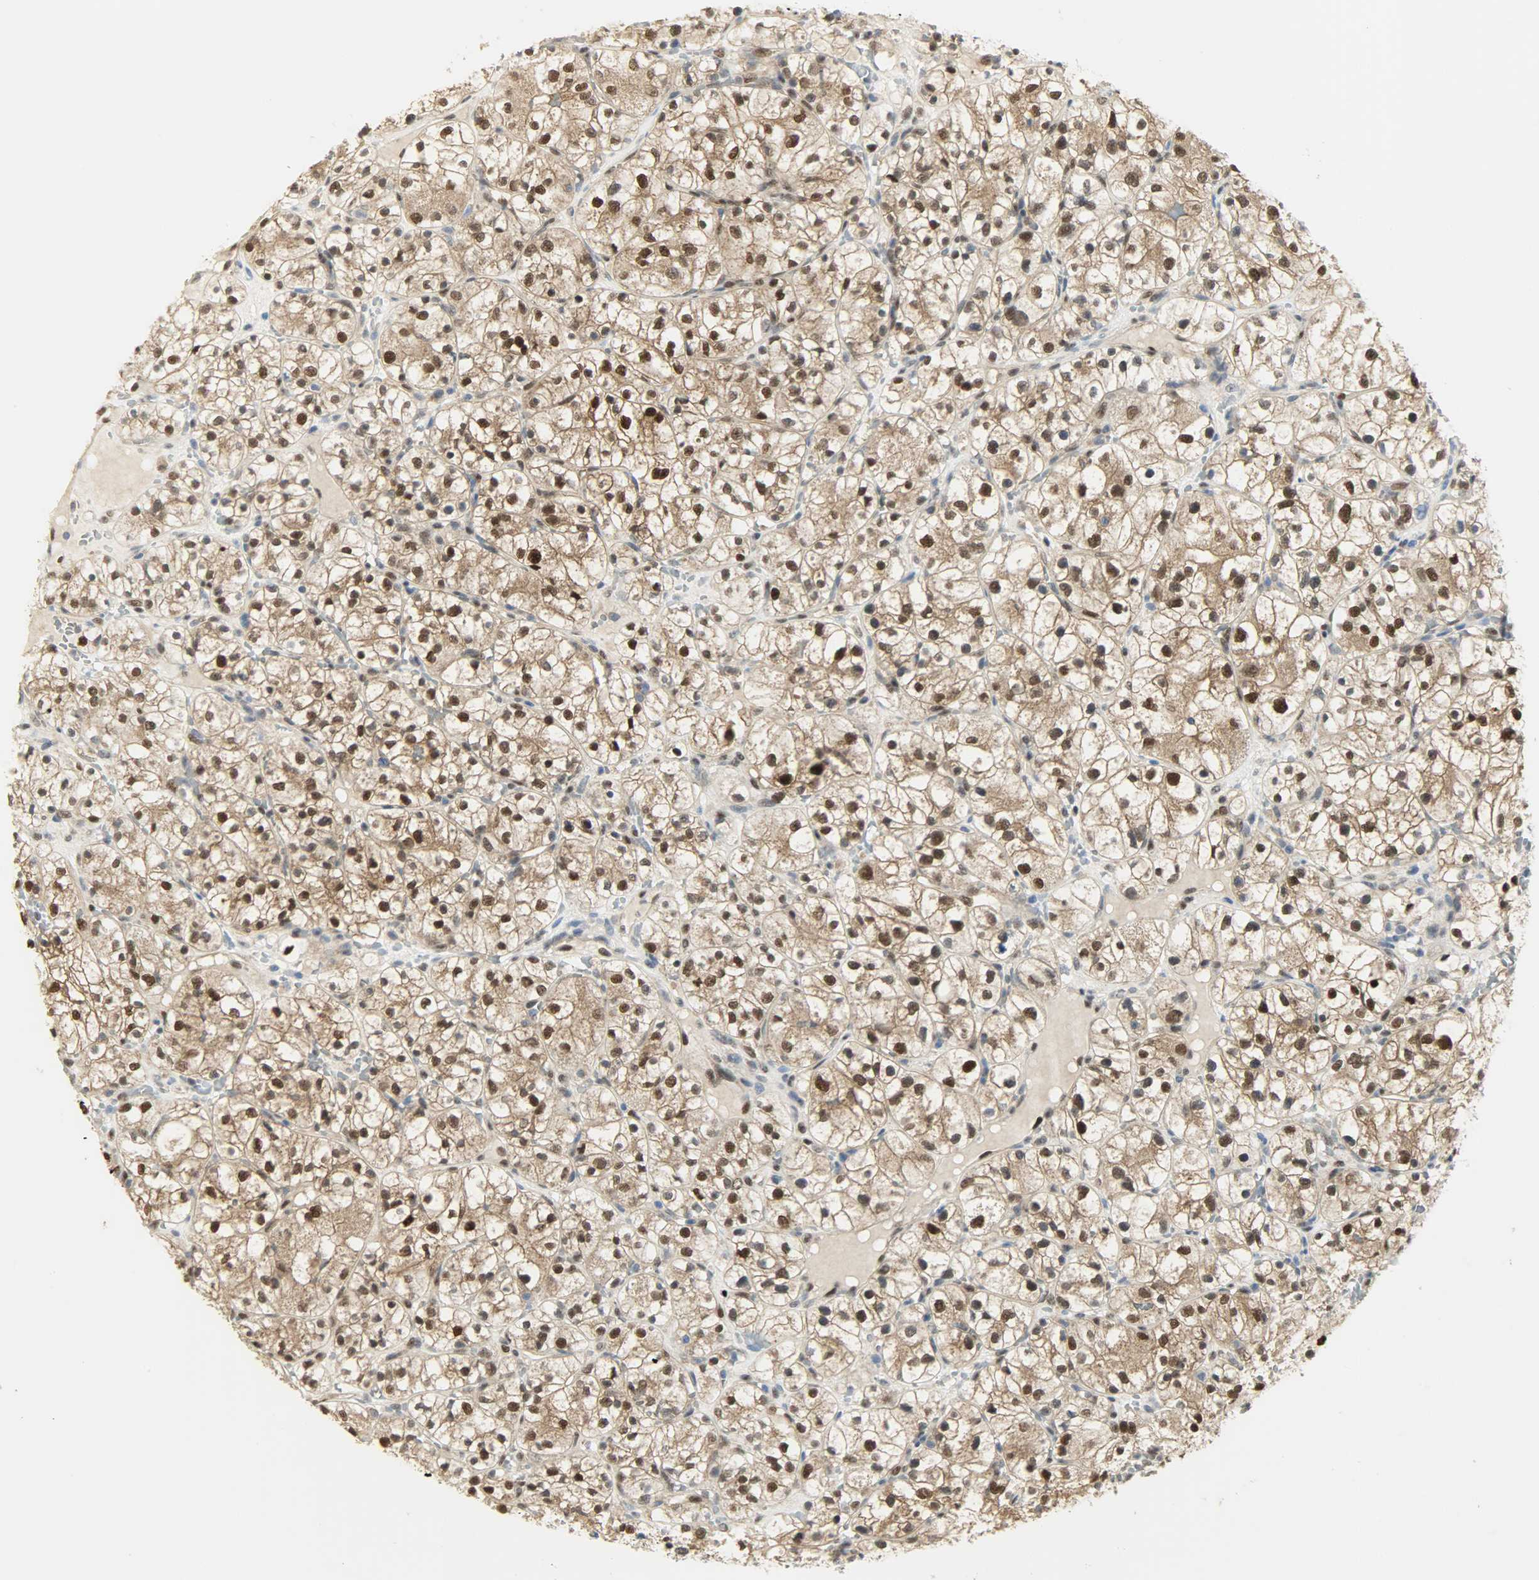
{"staining": {"intensity": "moderate", "quantity": ">75%", "location": "nuclear"}, "tissue": "renal cancer", "cell_type": "Tumor cells", "image_type": "cancer", "snomed": [{"axis": "morphology", "description": "Adenocarcinoma, NOS"}, {"axis": "topography", "description": "Kidney"}], "caption": "High-power microscopy captured an IHC image of adenocarcinoma (renal), revealing moderate nuclear staining in about >75% of tumor cells. (DAB (3,3'-diaminobenzidine) IHC, brown staining for protein, blue staining for nuclei).", "gene": "NPEPL1", "patient": {"sex": "female", "age": 60}}